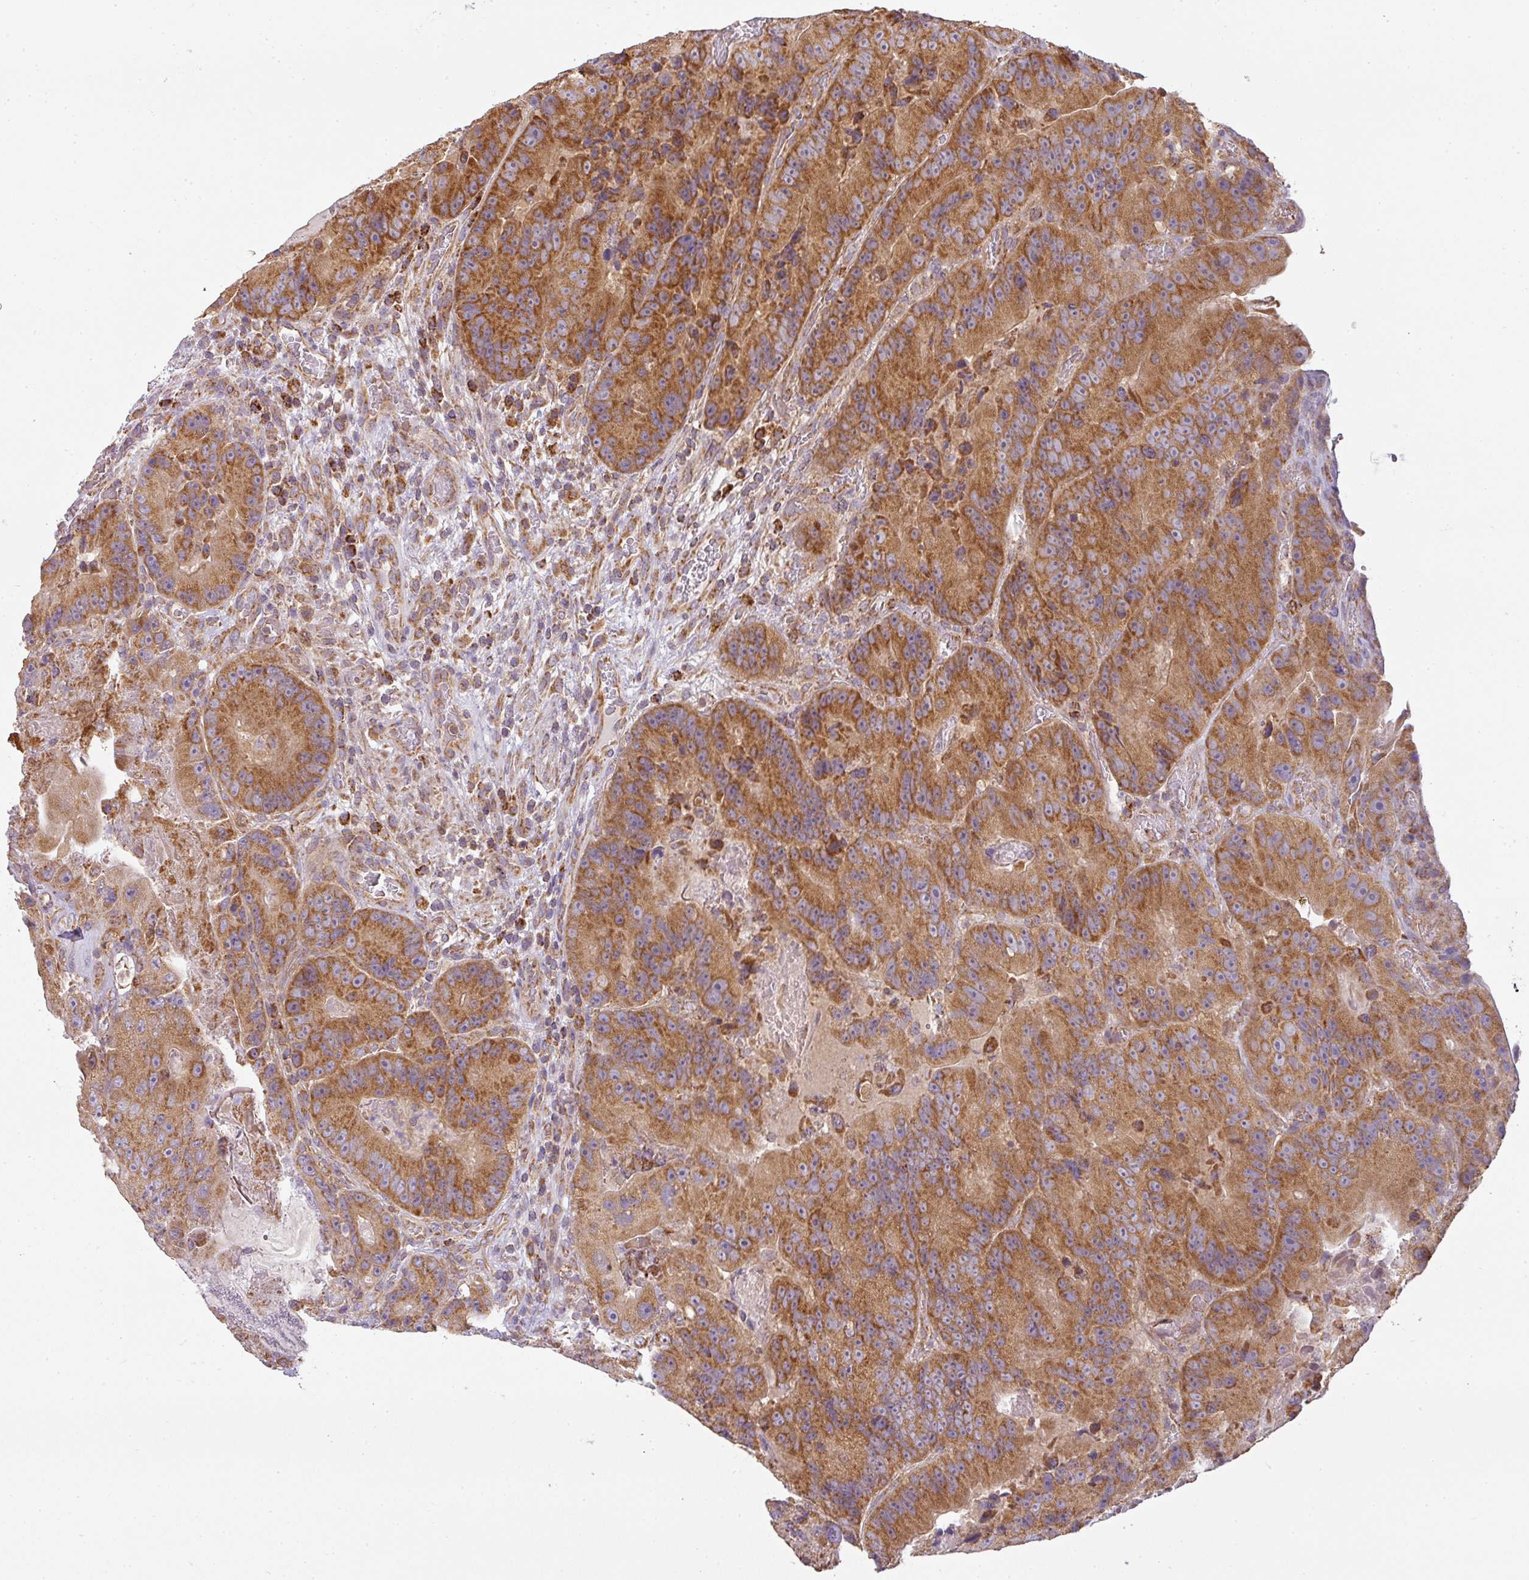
{"staining": {"intensity": "moderate", "quantity": ">75%", "location": "cytoplasmic/membranous"}, "tissue": "colorectal cancer", "cell_type": "Tumor cells", "image_type": "cancer", "snomed": [{"axis": "morphology", "description": "Adenocarcinoma, NOS"}, {"axis": "topography", "description": "Colon"}], "caption": "Protein expression by IHC reveals moderate cytoplasmic/membranous expression in about >75% of tumor cells in colorectal cancer. The protein of interest is stained brown, and the nuclei are stained in blue (DAB IHC with brightfield microscopy, high magnification).", "gene": "ZNF211", "patient": {"sex": "female", "age": 86}}